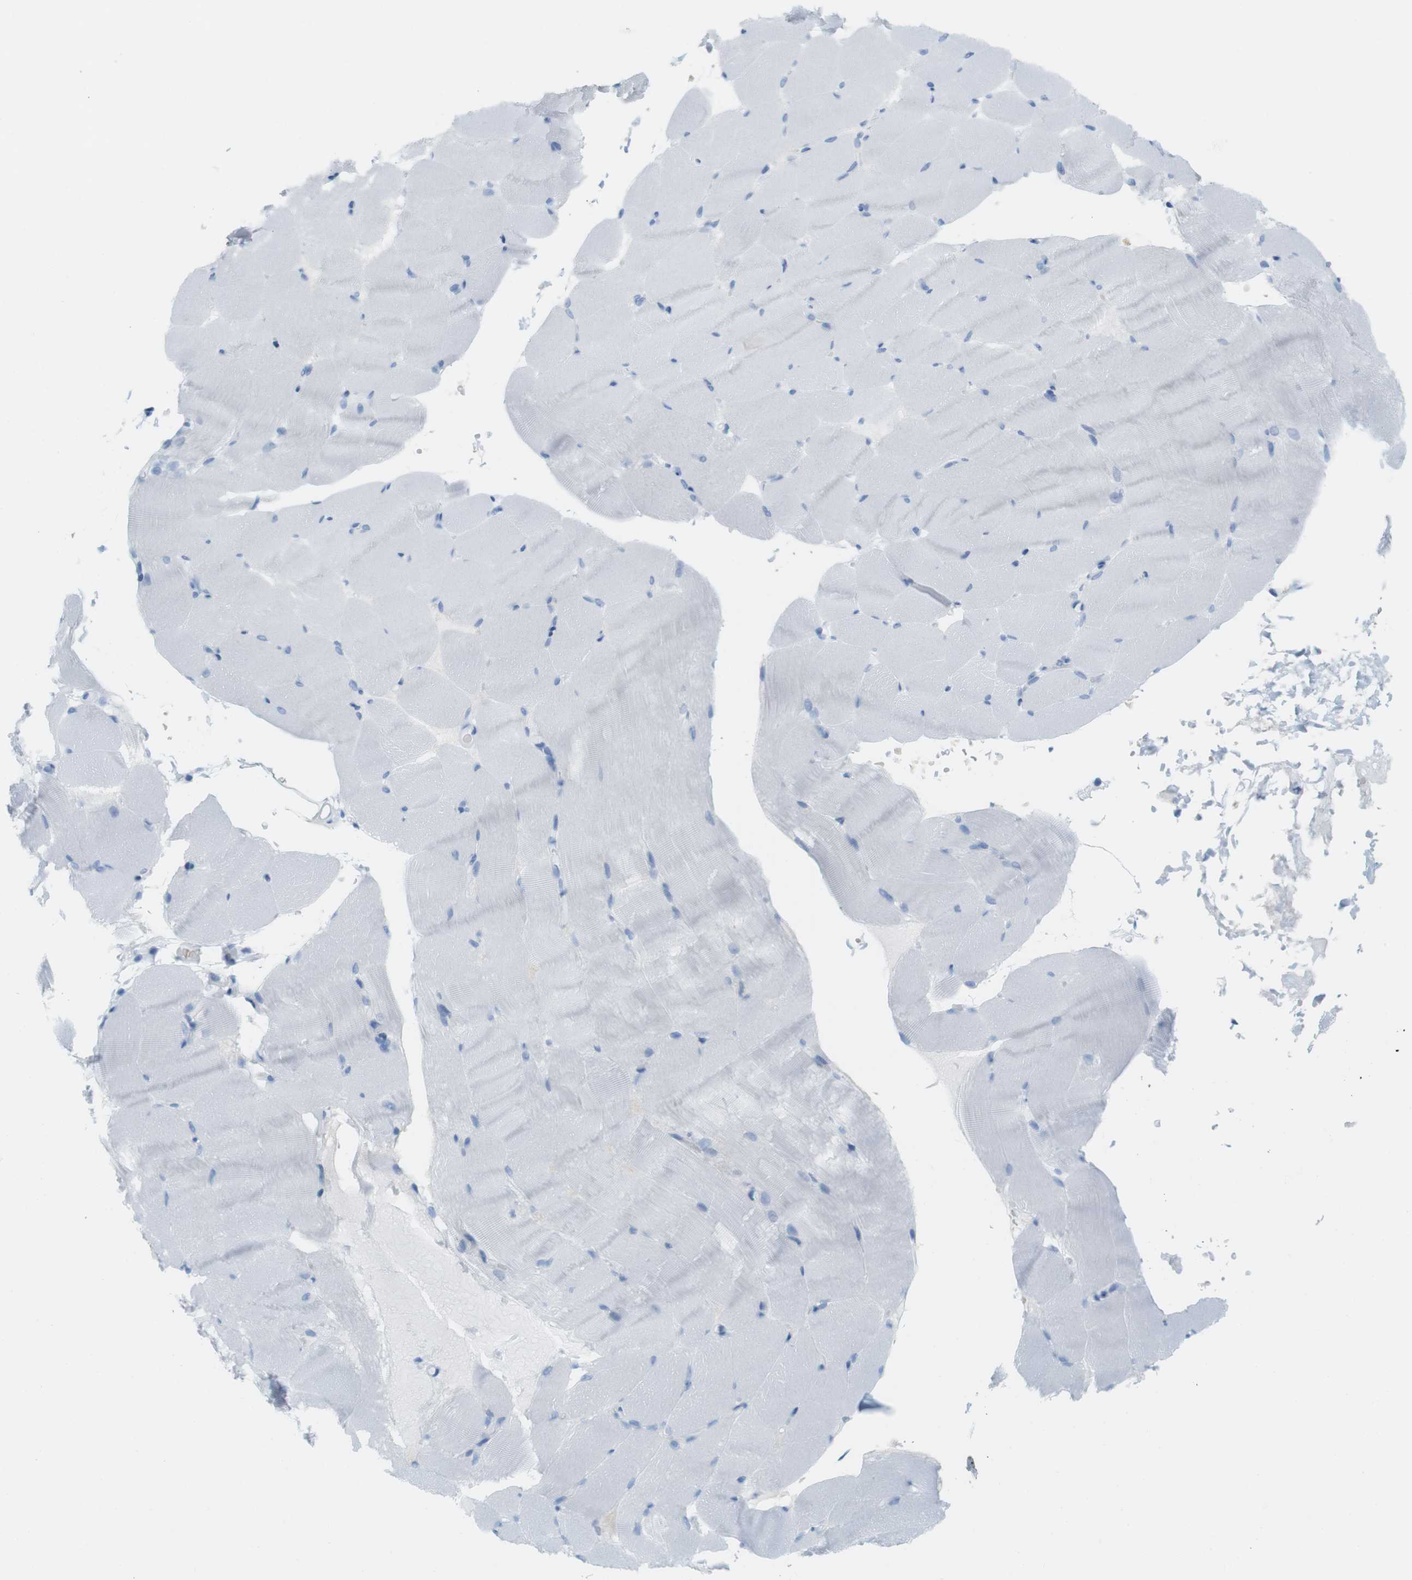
{"staining": {"intensity": "negative", "quantity": "none", "location": "none"}, "tissue": "skeletal muscle", "cell_type": "Myocytes", "image_type": "normal", "snomed": [{"axis": "morphology", "description": "Normal tissue, NOS"}, {"axis": "topography", "description": "Skeletal muscle"}, {"axis": "topography", "description": "Parathyroid gland"}], "caption": "This is an immunohistochemistry (IHC) histopathology image of benign human skeletal muscle. There is no expression in myocytes.", "gene": "TNNT2", "patient": {"sex": "female", "age": 37}}